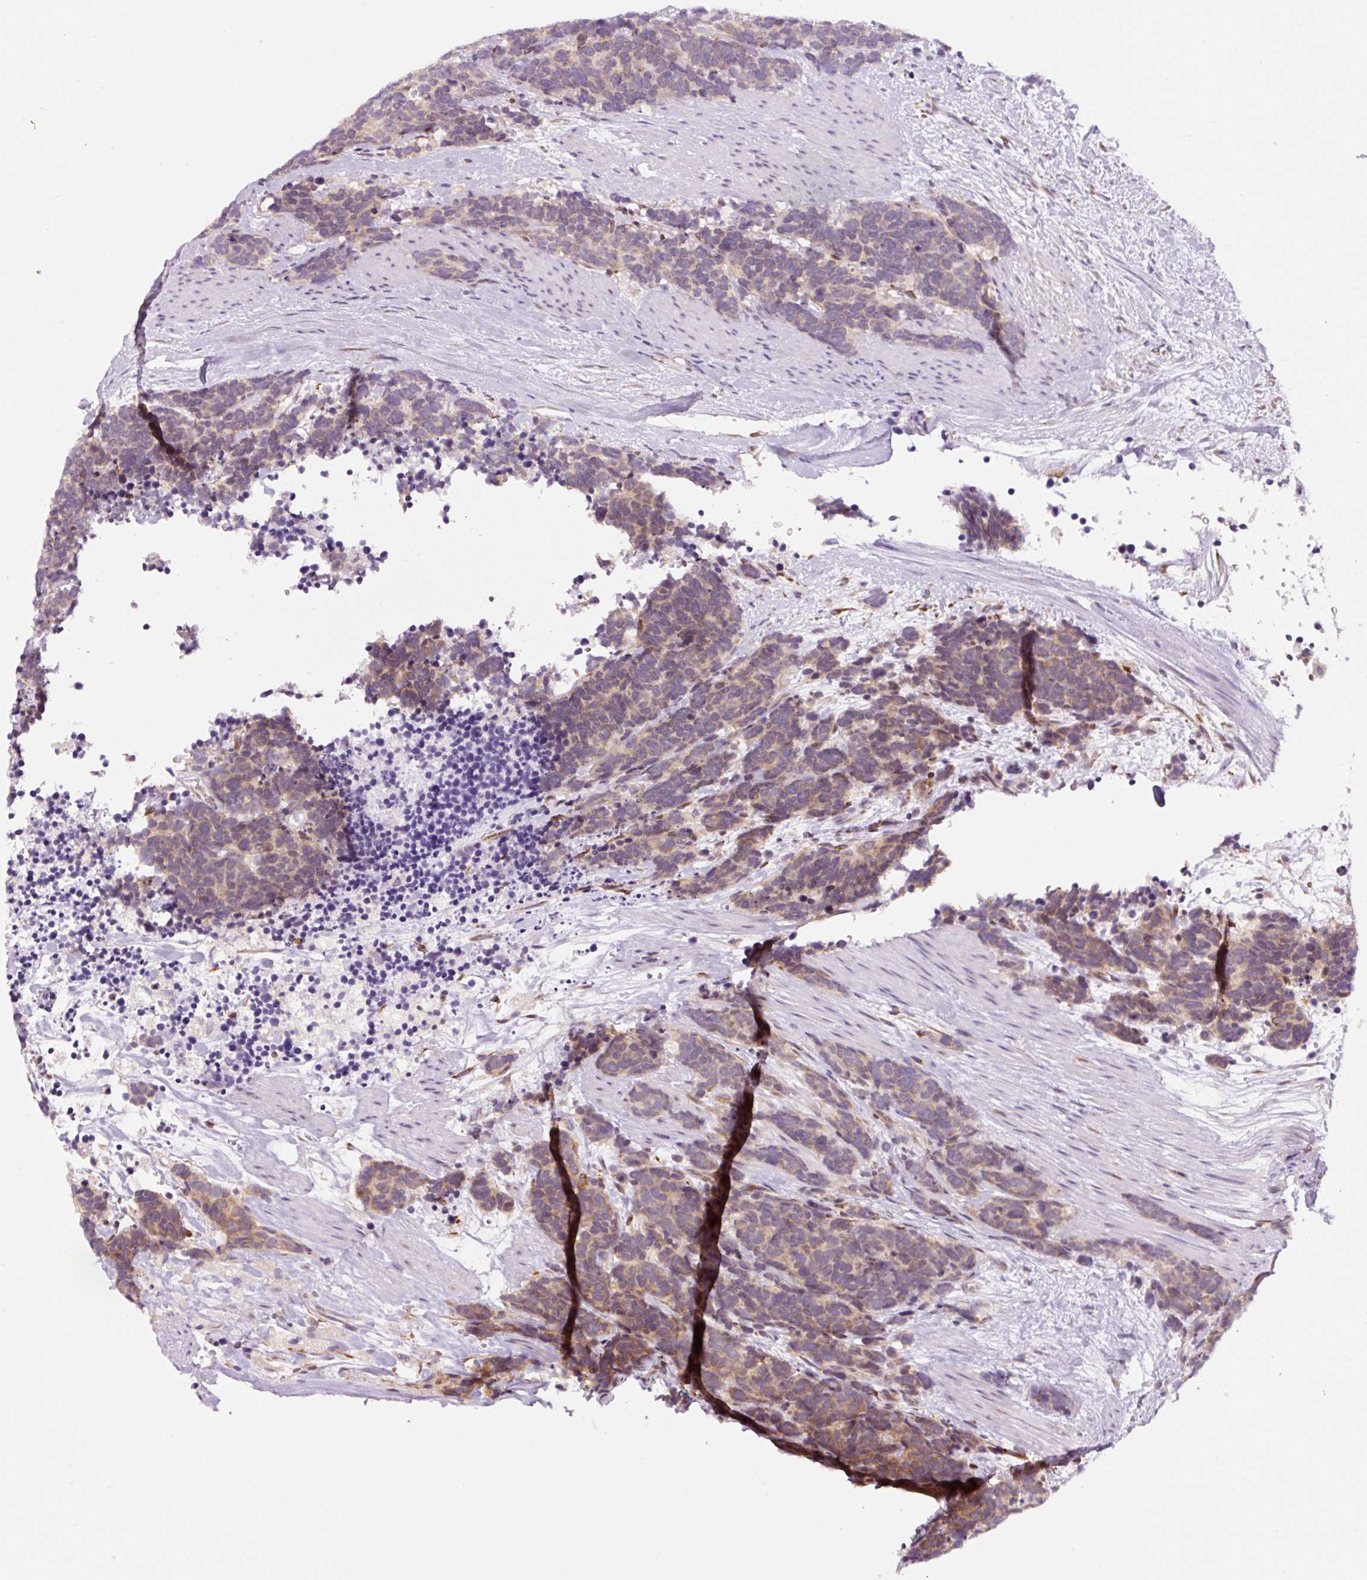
{"staining": {"intensity": "weak", "quantity": ">75%", "location": "cytoplasmic/membranous"}, "tissue": "carcinoid", "cell_type": "Tumor cells", "image_type": "cancer", "snomed": [{"axis": "morphology", "description": "Carcinoma, NOS"}, {"axis": "morphology", "description": "Carcinoid, malignant, NOS"}, {"axis": "topography", "description": "Prostate"}], "caption": "The photomicrograph exhibits immunohistochemical staining of carcinoid. There is weak cytoplasmic/membranous staining is appreciated in about >75% of tumor cells.", "gene": "RPL41", "patient": {"sex": "male", "age": 57}}